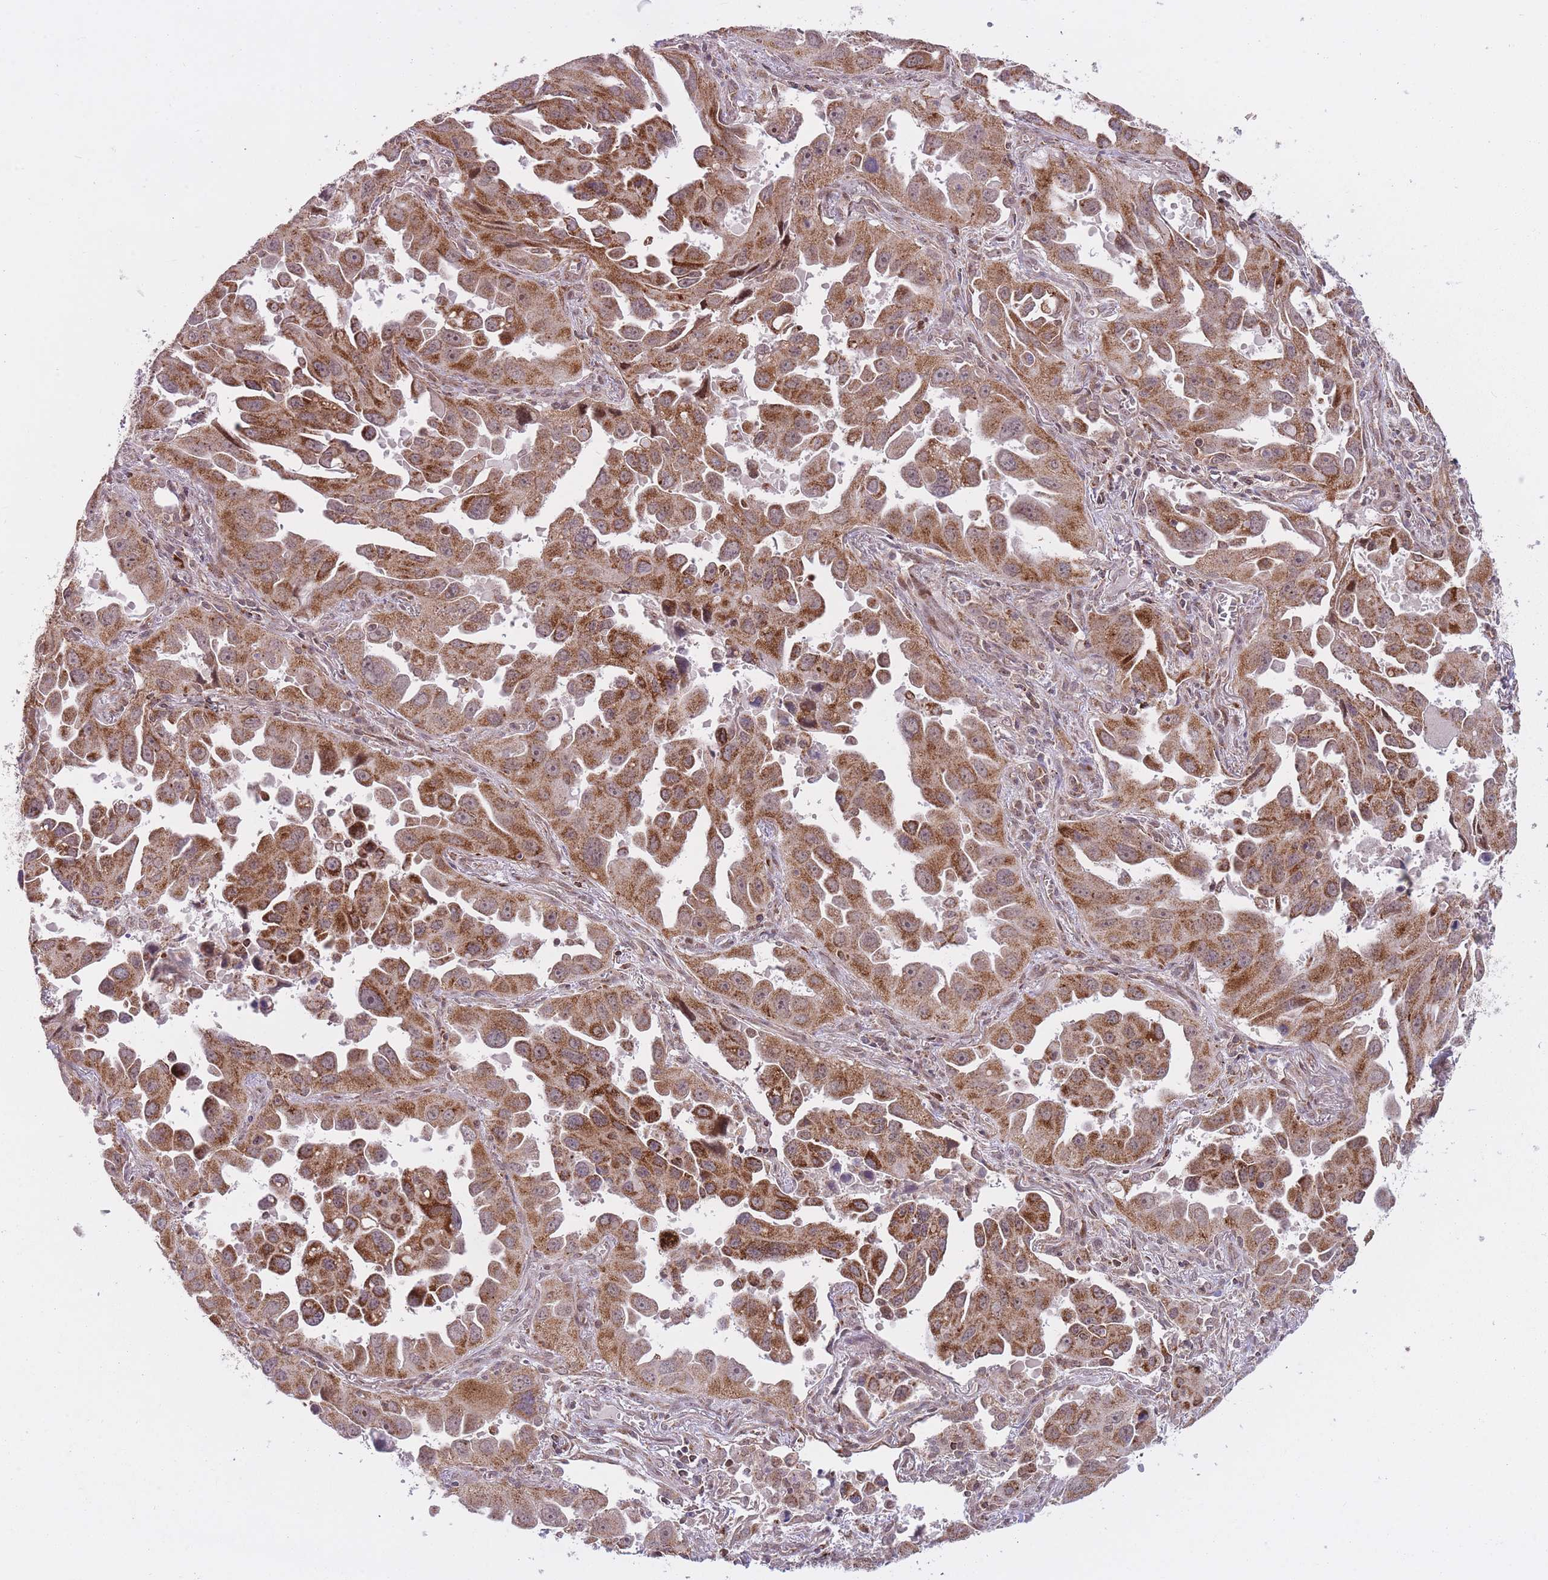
{"staining": {"intensity": "moderate", "quantity": ">75%", "location": "cytoplasmic/membranous"}, "tissue": "lung cancer", "cell_type": "Tumor cells", "image_type": "cancer", "snomed": [{"axis": "morphology", "description": "Adenocarcinoma, NOS"}, {"axis": "topography", "description": "Lung"}], "caption": "Immunohistochemical staining of human lung adenocarcinoma demonstrates medium levels of moderate cytoplasmic/membranous protein expression in approximately >75% of tumor cells.", "gene": "DPYSL4", "patient": {"sex": "male", "age": 66}}